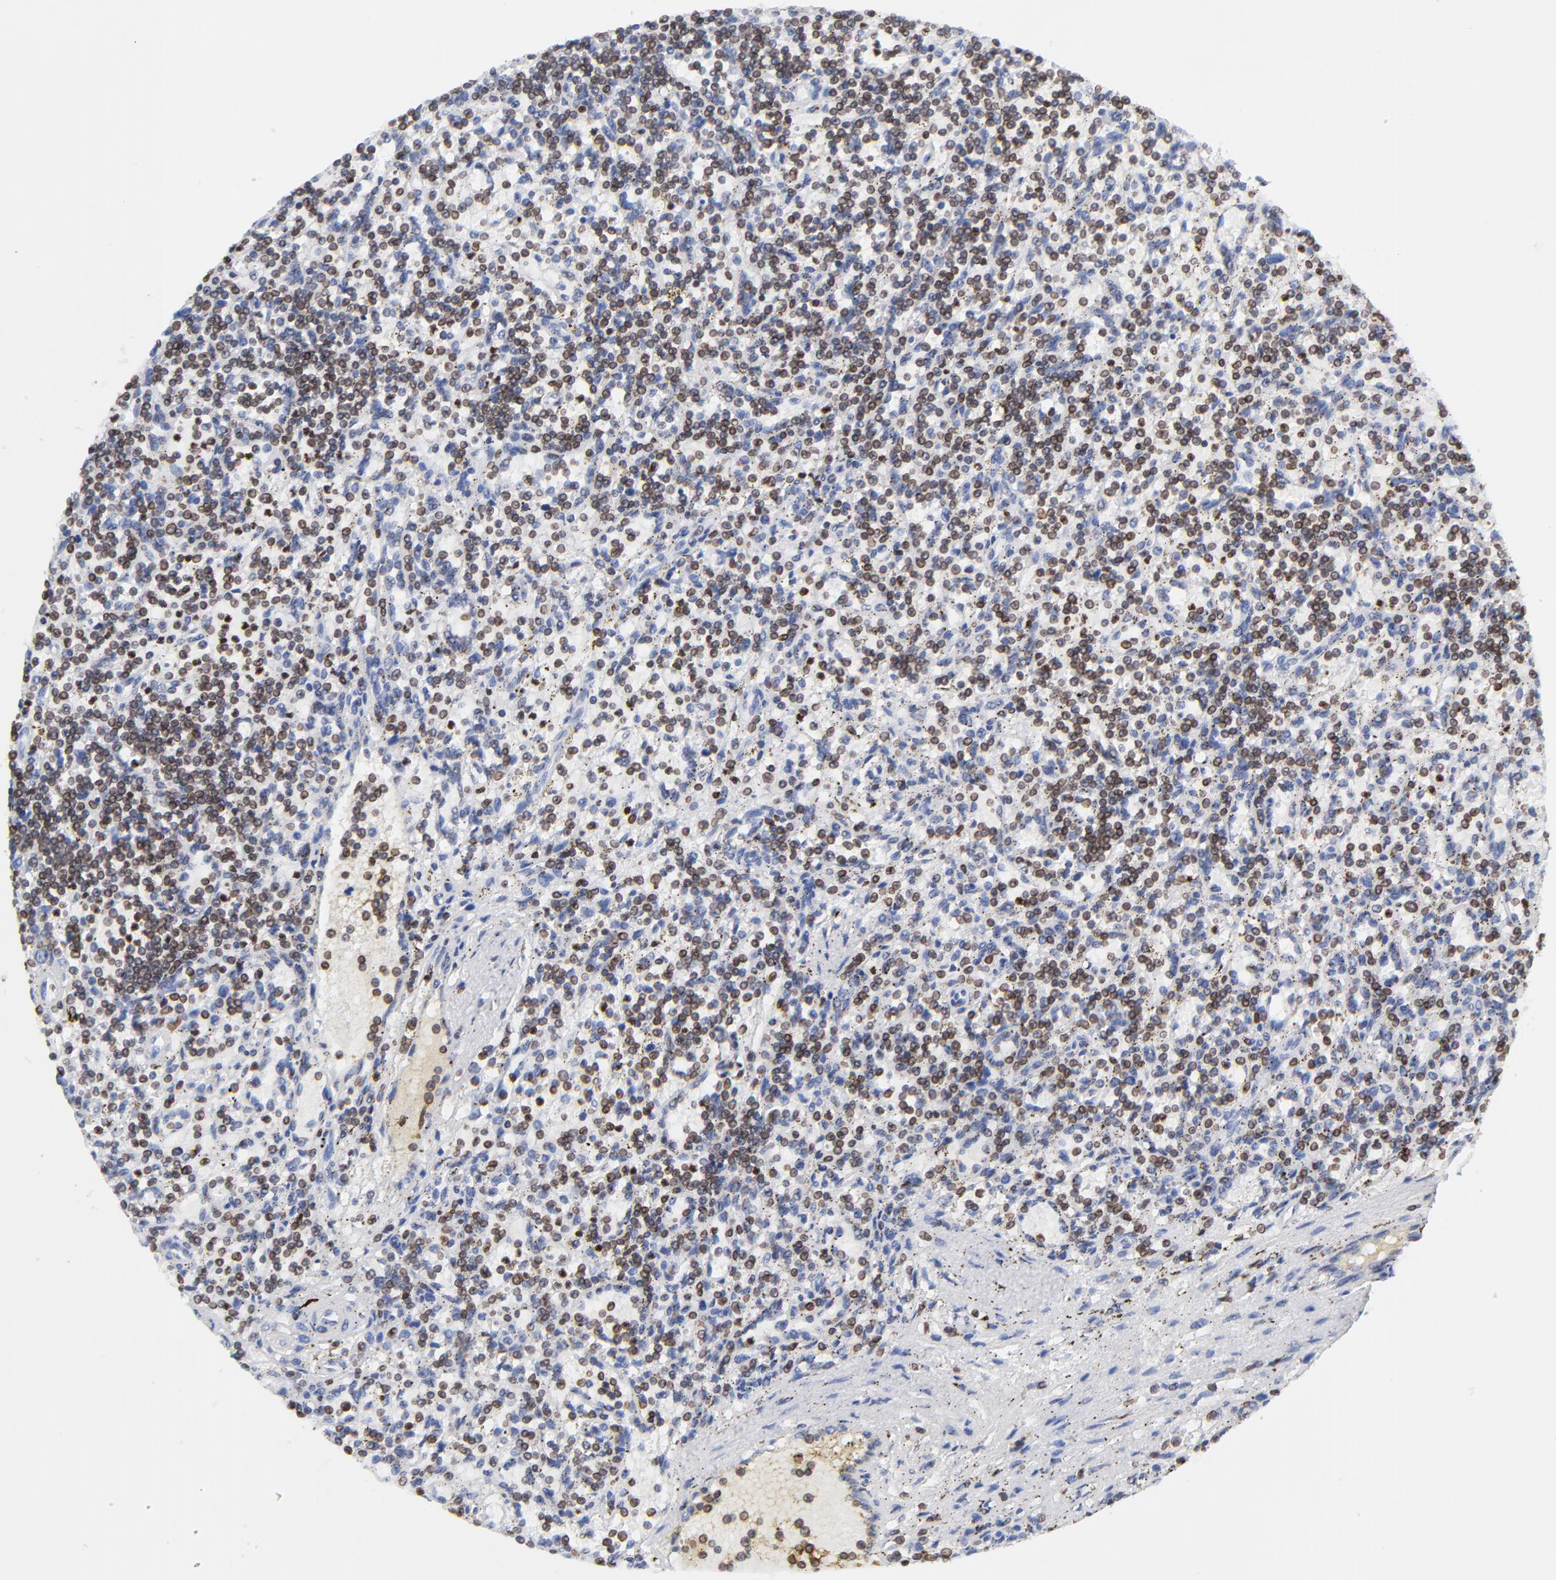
{"staining": {"intensity": "moderate", "quantity": "25%-75%", "location": "cytoplasmic/membranous,nuclear"}, "tissue": "lymphoma", "cell_type": "Tumor cells", "image_type": "cancer", "snomed": [{"axis": "morphology", "description": "Malignant lymphoma, non-Hodgkin's type, Low grade"}, {"axis": "topography", "description": "Spleen"}], "caption": "This is a photomicrograph of immunohistochemistry (IHC) staining of low-grade malignant lymphoma, non-Hodgkin's type, which shows moderate expression in the cytoplasmic/membranous and nuclear of tumor cells.", "gene": "THAP7", "patient": {"sex": "male", "age": 73}}